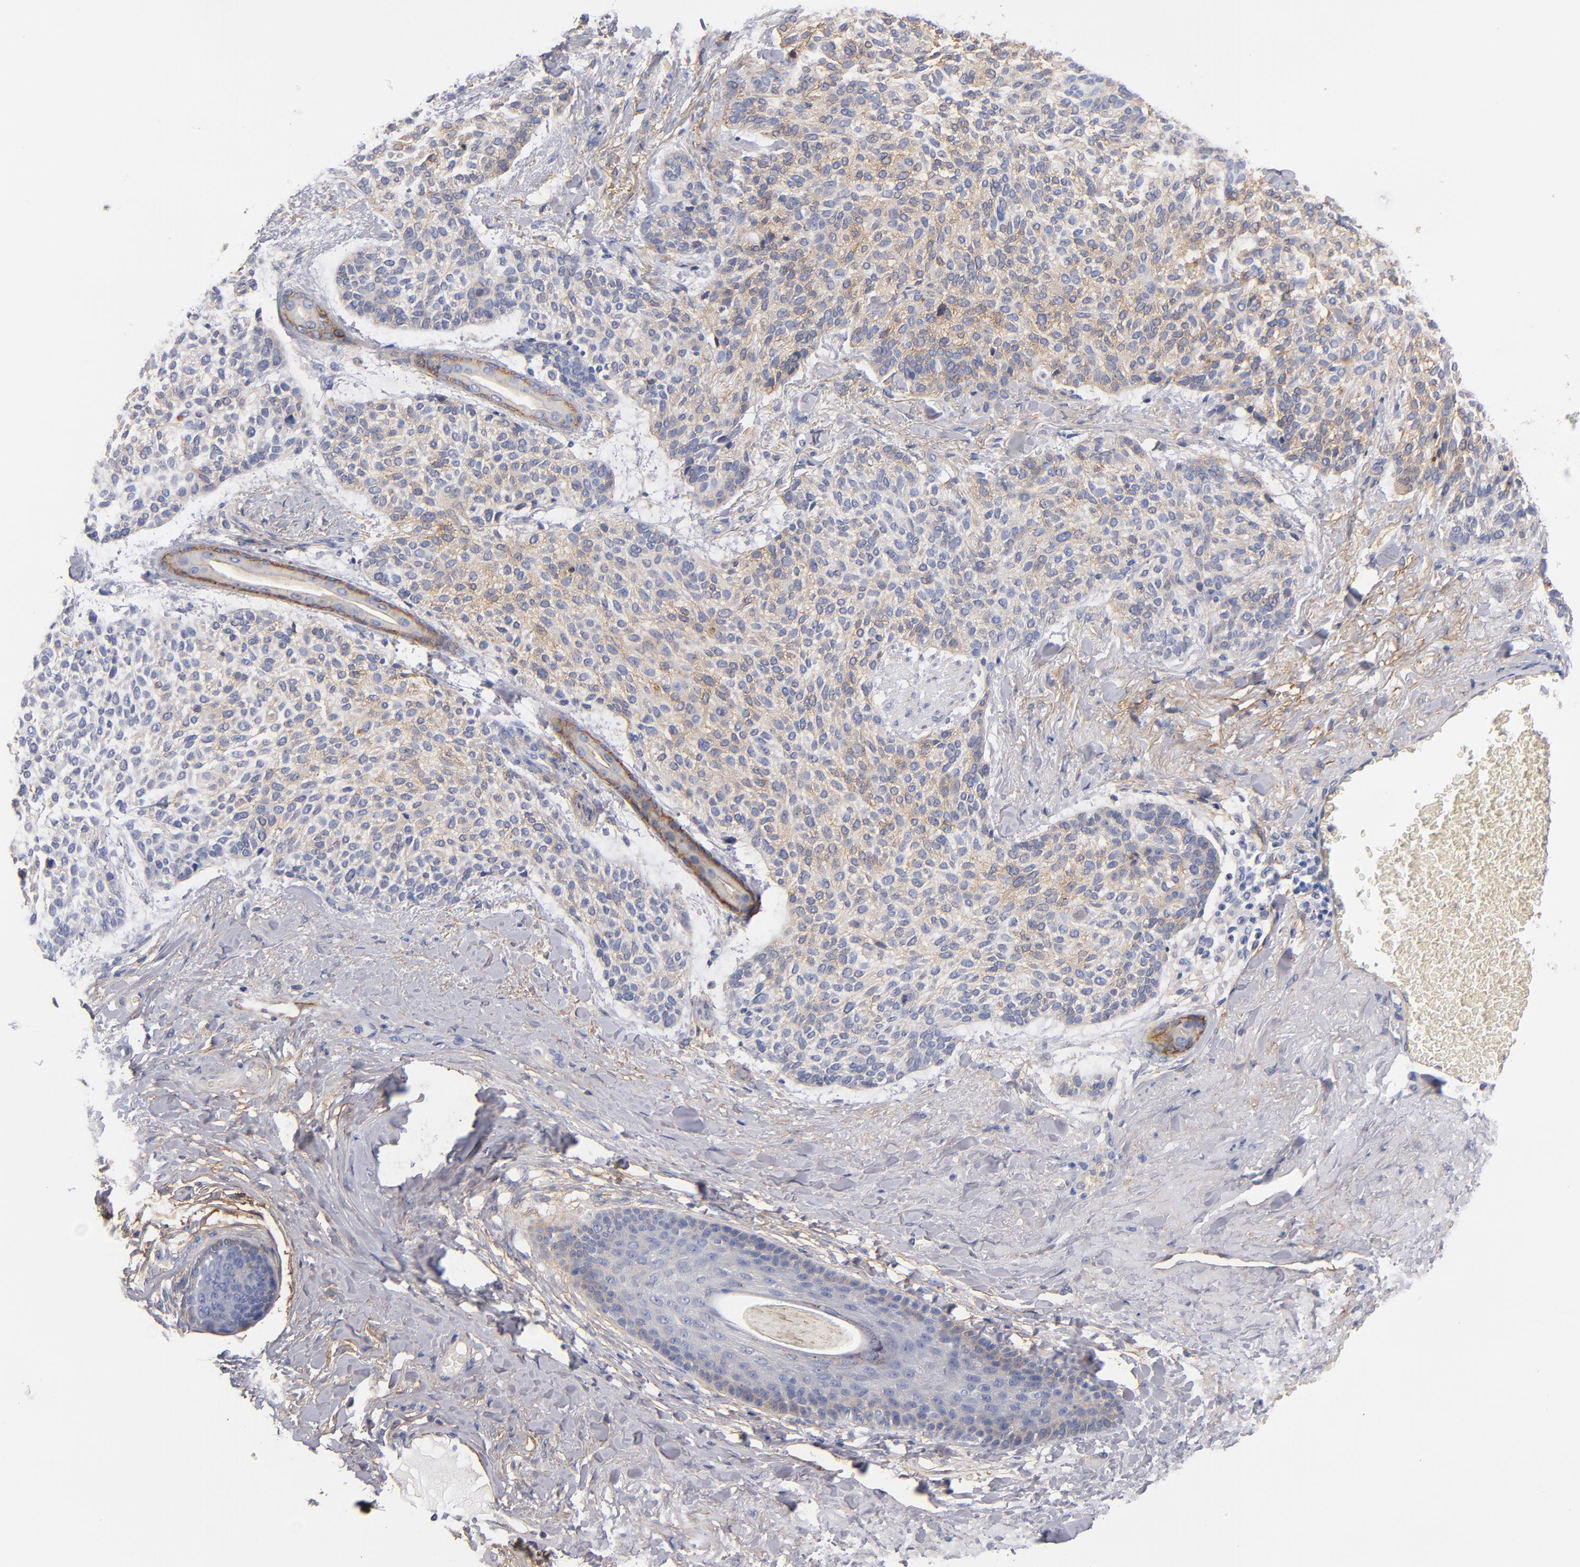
{"staining": {"intensity": "weak", "quantity": "<25%", "location": "cytoplasmic/membranous"}, "tissue": "skin cancer", "cell_type": "Tumor cells", "image_type": "cancer", "snomed": [{"axis": "morphology", "description": "Normal tissue, NOS"}, {"axis": "morphology", "description": "Basal cell carcinoma"}, {"axis": "topography", "description": "Skin"}], "caption": "This is a photomicrograph of immunohistochemistry (IHC) staining of basal cell carcinoma (skin), which shows no staining in tumor cells.", "gene": "PLSCR4", "patient": {"sex": "female", "age": 70}}